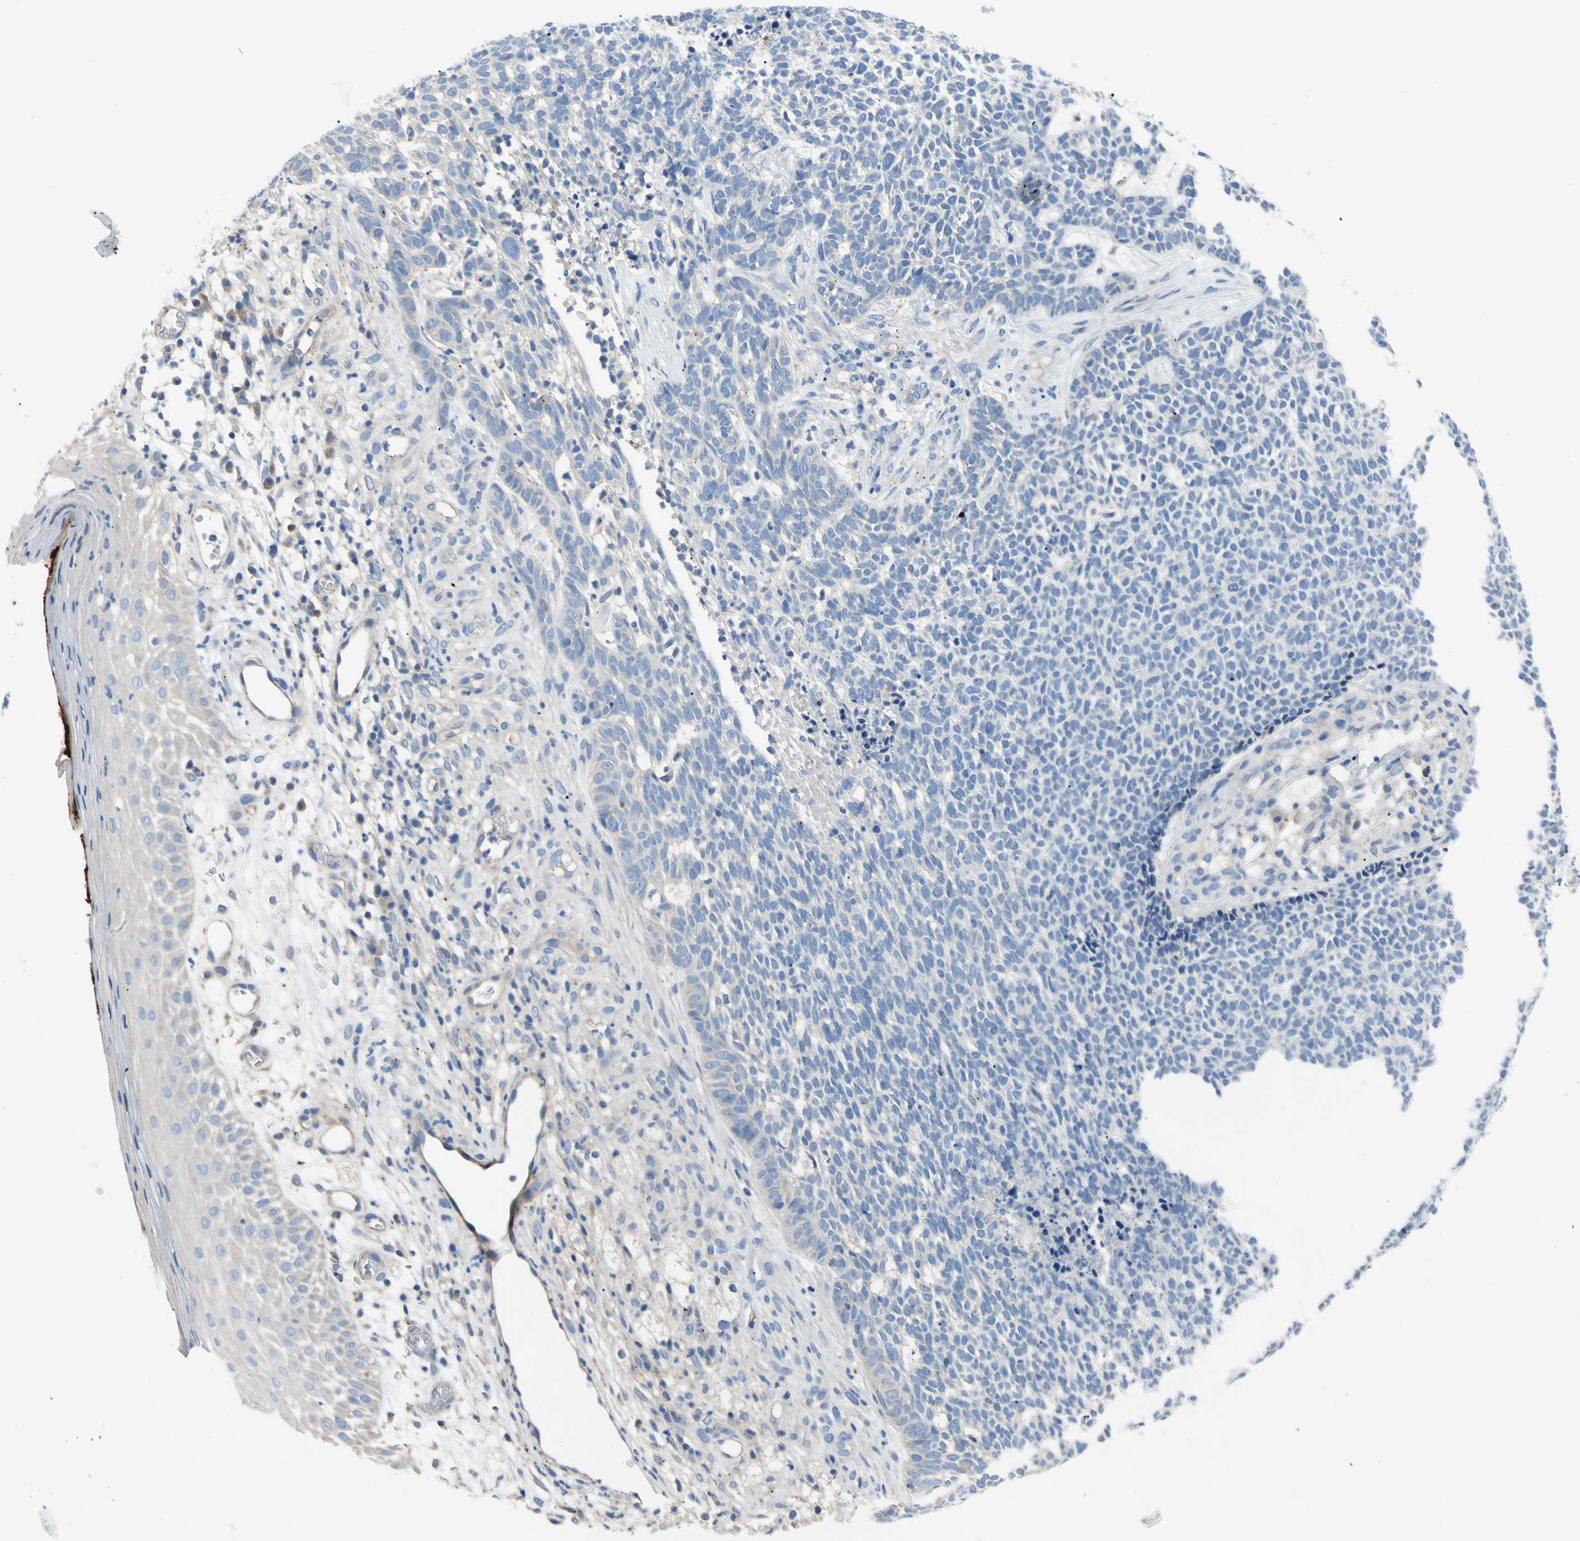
{"staining": {"intensity": "negative", "quantity": "none", "location": "none"}, "tissue": "skin cancer", "cell_type": "Tumor cells", "image_type": "cancer", "snomed": [{"axis": "morphology", "description": "Basal cell carcinoma"}, {"axis": "topography", "description": "Skin"}], "caption": "IHC photomicrograph of neoplastic tissue: skin cancer (basal cell carcinoma) stained with DAB (3,3'-diaminobenzidine) exhibits no significant protein staining in tumor cells. Brightfield microscopy of immunohistochemistry stained with DAB (3,3'-diaminobenzidine) (brown) and hematoxylin (blue), captured at high magnification.", "gene": "TMEM59L", "patient": {"sex": "female", "age": 84}}